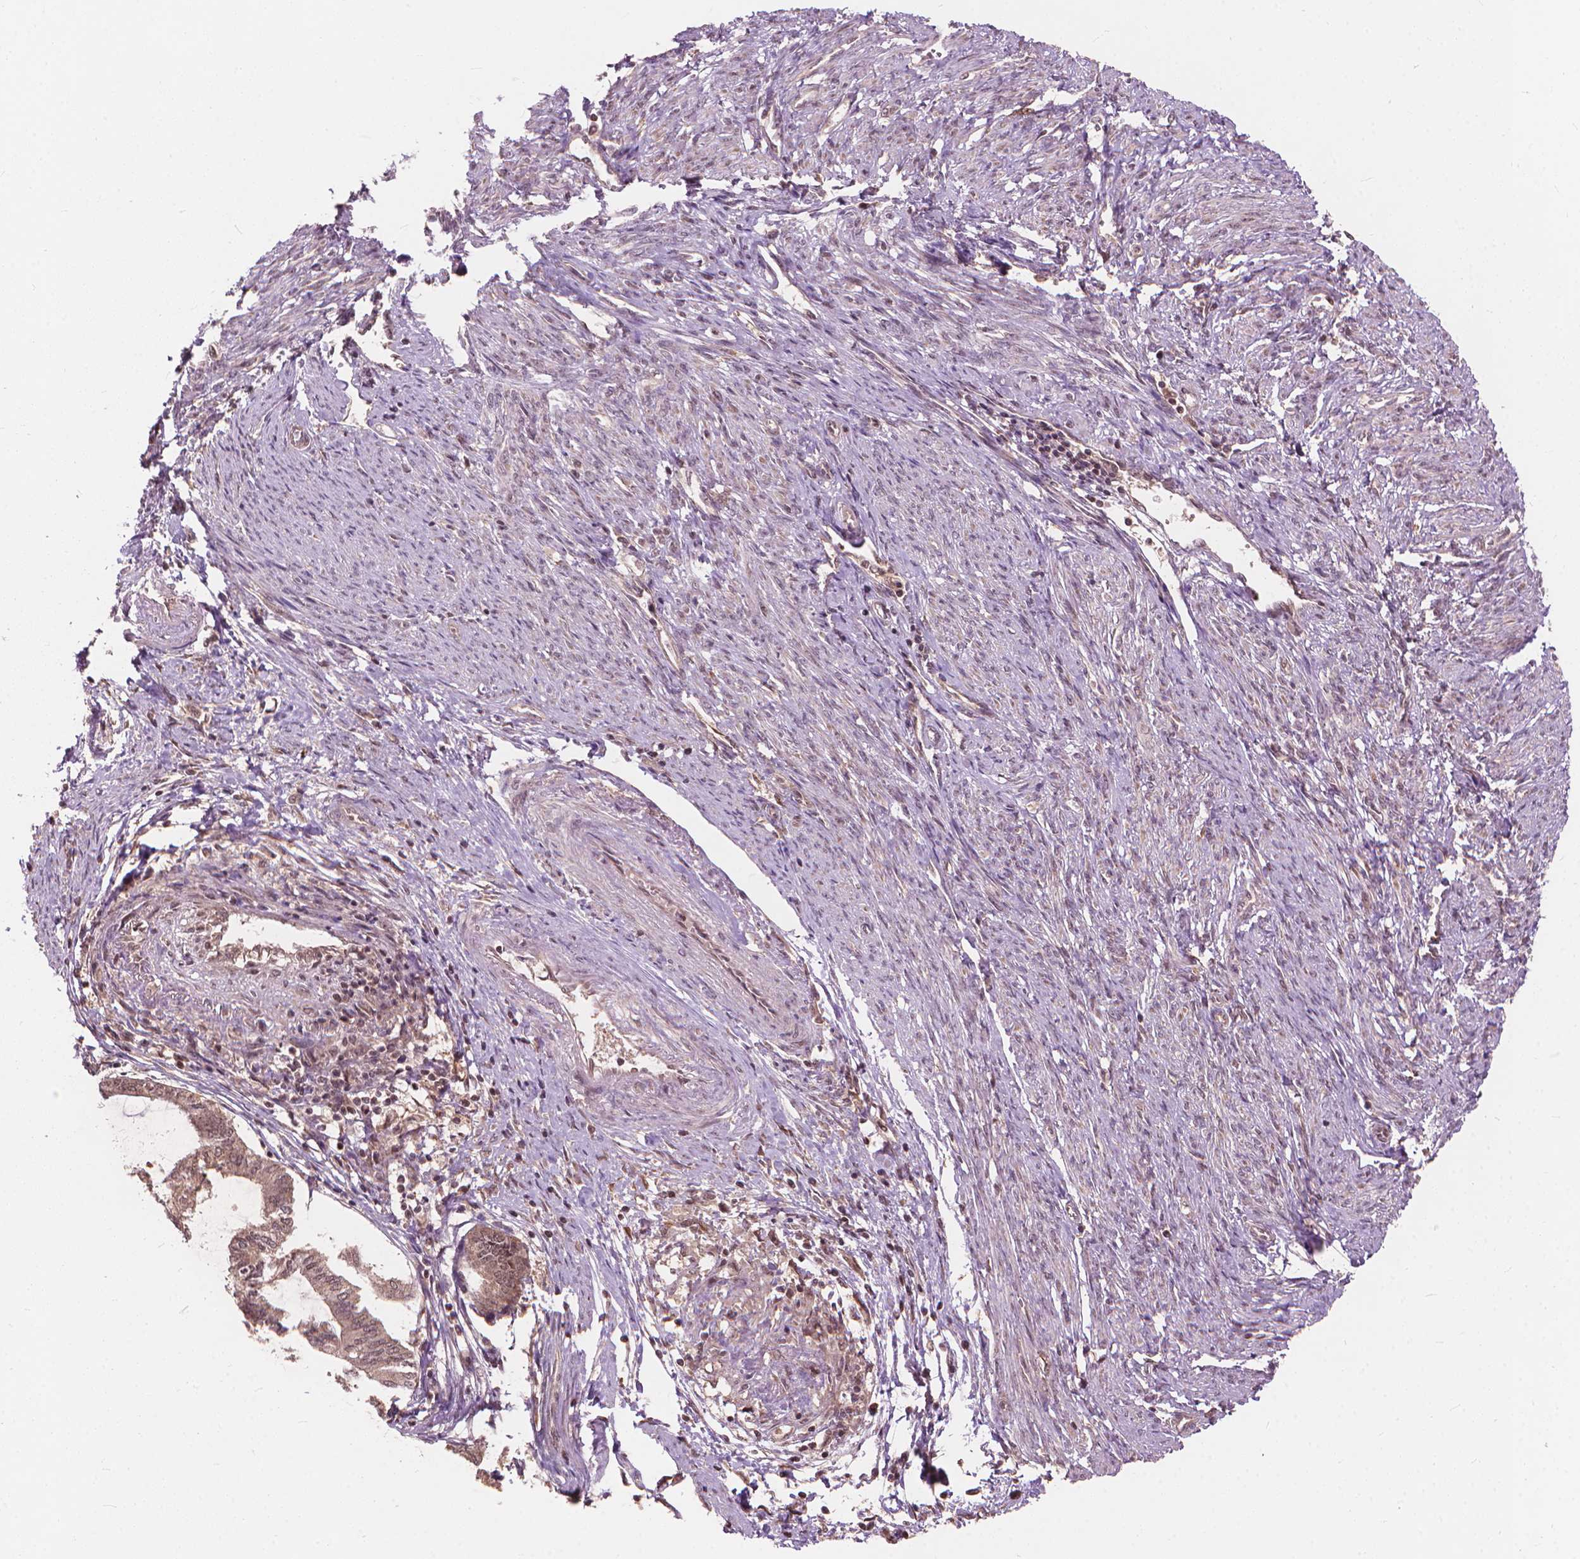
{"staining": {"intensity": "weak", "quantity": "<25%", "location": "nuclear"}, "tissue": "endometrial cancer", "cell_type": "Tumor cells", "image_type": "cancer", "snomed": [{"axis": "morphology", "description": "Adenocarcinoma, NOS"}, {"axis": "topography", "description": "Endometrium"}], "caption": "High magnification brightfield microscopy of adenocarcinoma (endometrial) stained with DAB (brown) and counterstained with hematoxylin (blue): tumor cells show no significant expression.", "gene": "SSU72", "patient": {"sex": "female", "age": 86}}